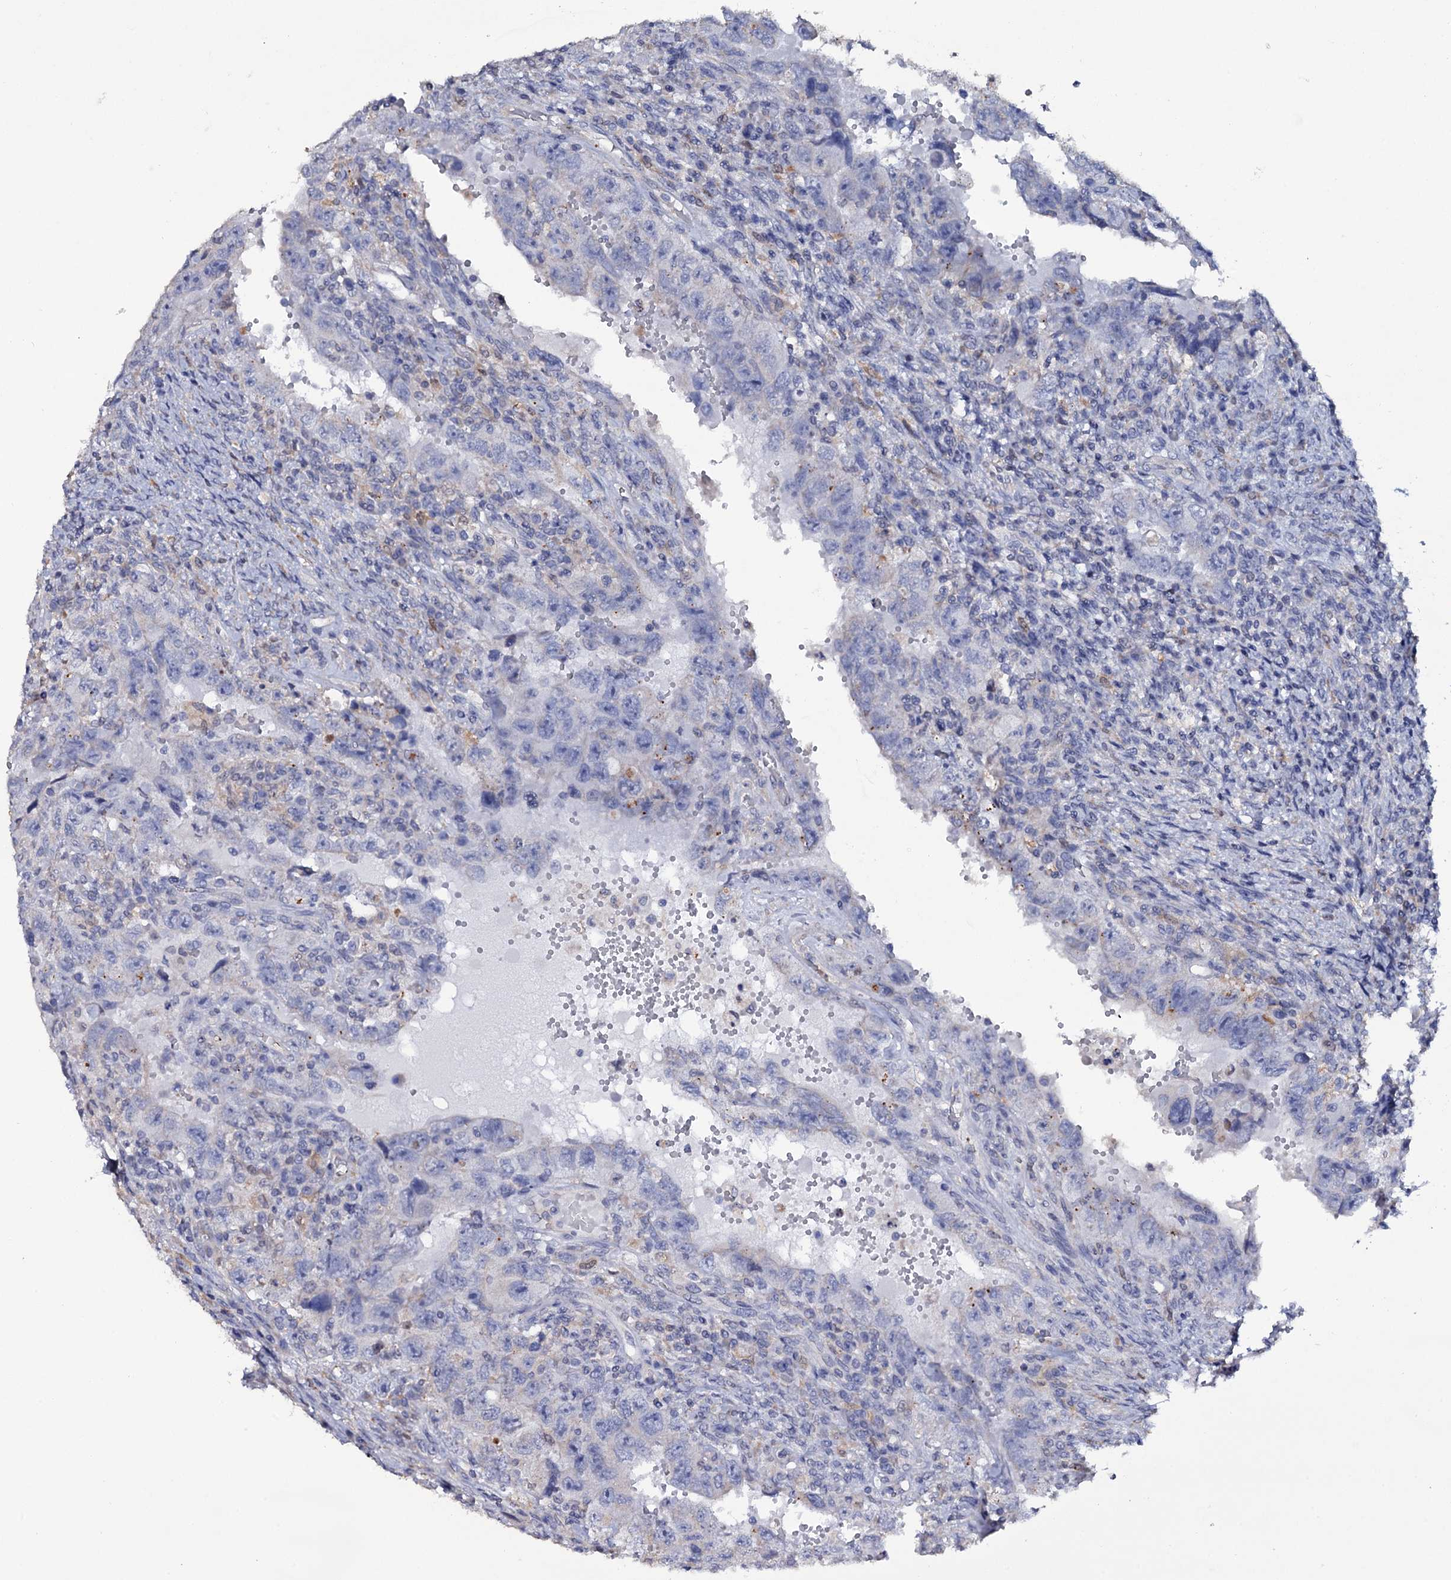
{"staining": {"intensity": "negative", "quantity": "none", "location": "none"}, "tissue": "testis cancer", "cell_type": "Tumor cells", "image_type": "cancer", "snomed": [{"axis": "morphology", "description": "Carcinoma, Embryonal, NOS"}, {"axis": "topography", "description": "Testis"}], "caption": "Immunohistochemistry (IHC) of testis cancer exhibits no staining in tumor cells.", "gene": "CRYL1", "patient": {"sex": "male", "age": 26}}